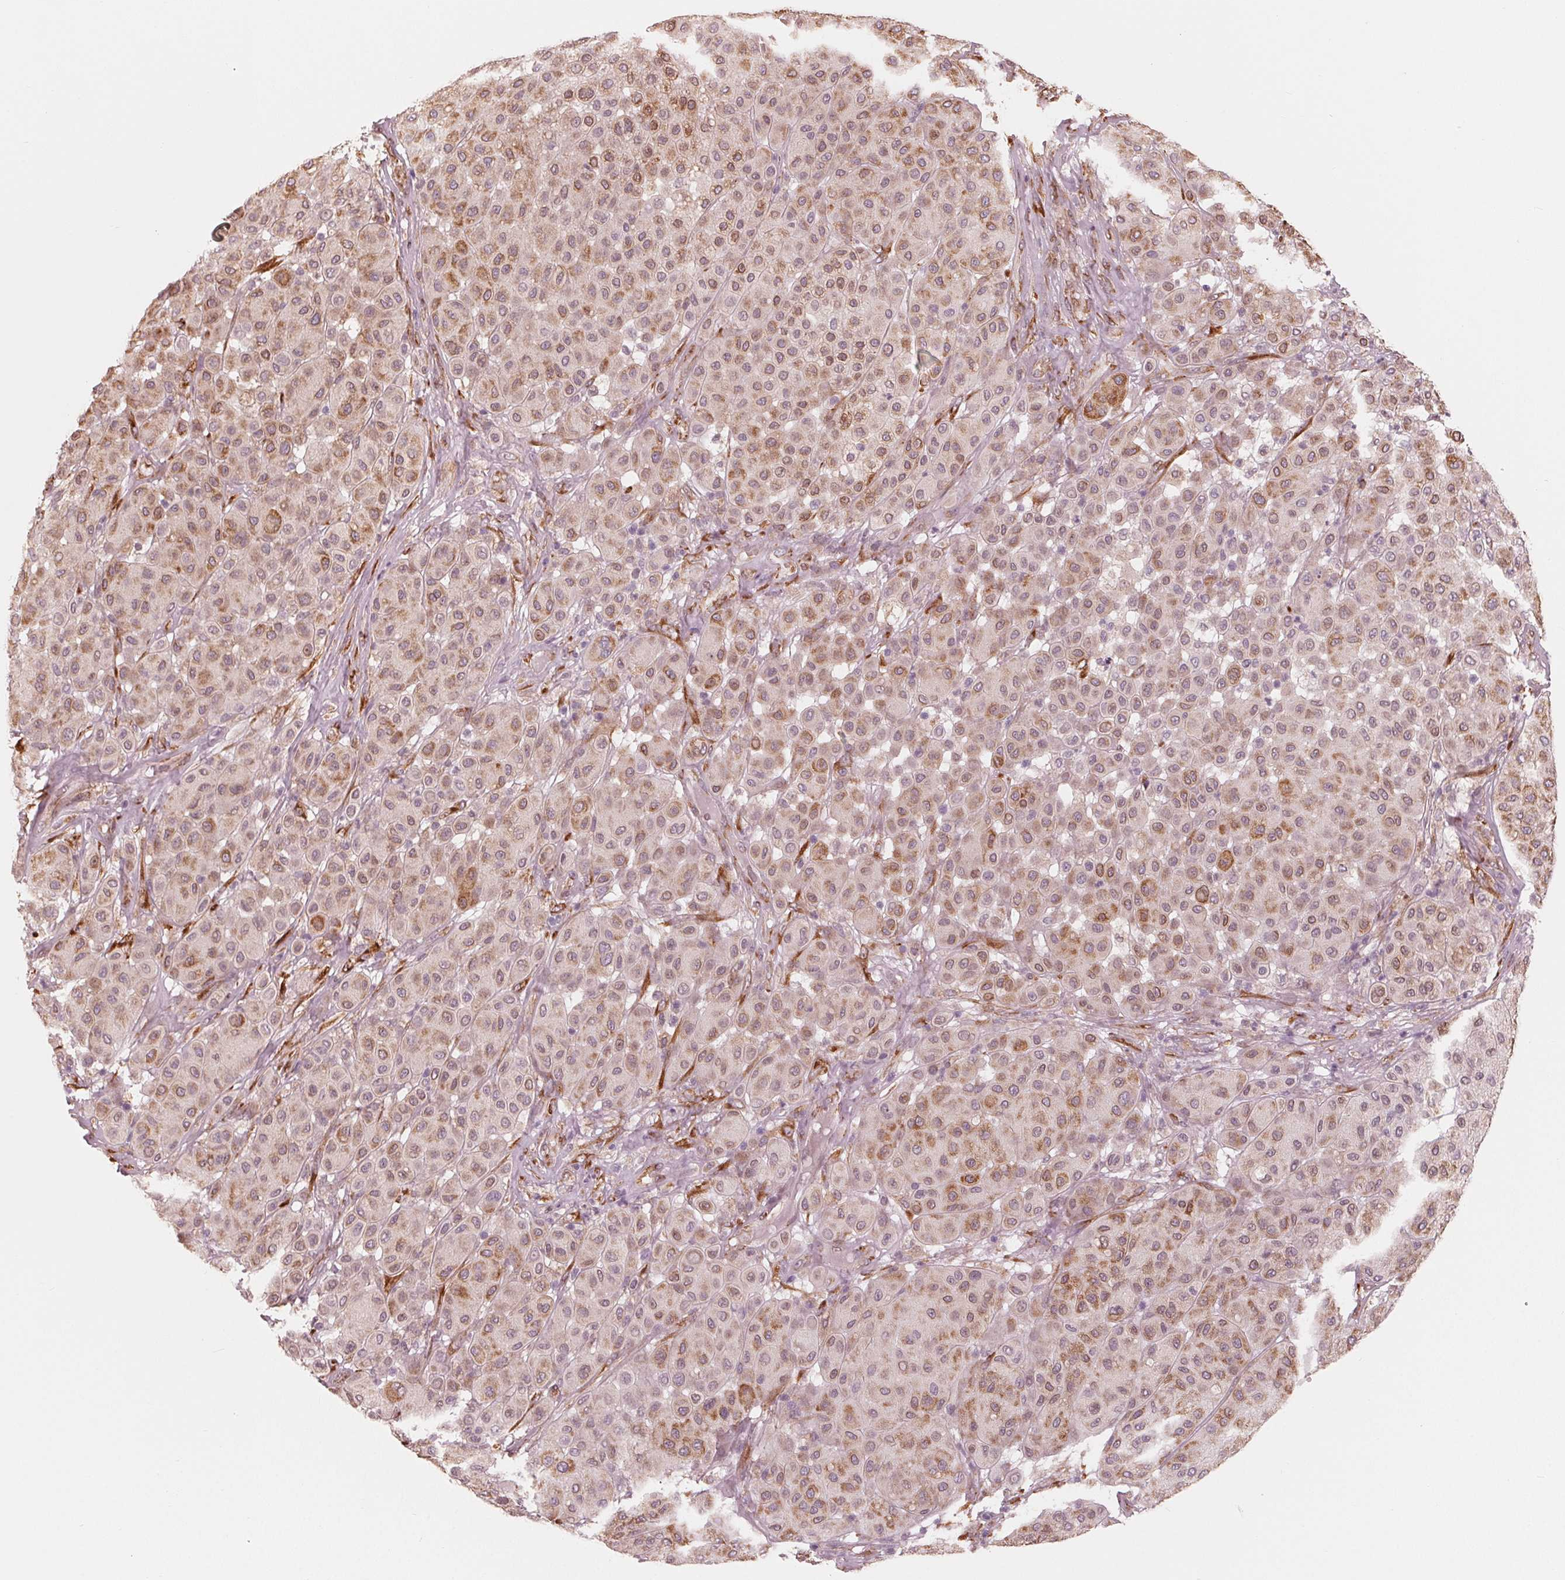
{"staining": {"intensity": "moderate", "quantity": ">75%", "location": "cytoplasmic/membranous"}, "tissue": "melanoma", "cell_type": "Tumor cells", "image_type": "cancer", "snomed": [{"axis": "morphology", "description": "Malignant melanoma, Metastatic site"}, {"axis": "topography", "description": "Smooth muscle"}], "caption": "This histopathology image exhibits immunohistochemistry staining of melanoma, with medium moderate cytoplasmic/membranous expression in approximately >75% of tumor cells.", "gene": "IKBIP", "patient": {"sex": "male", "age": 41}}